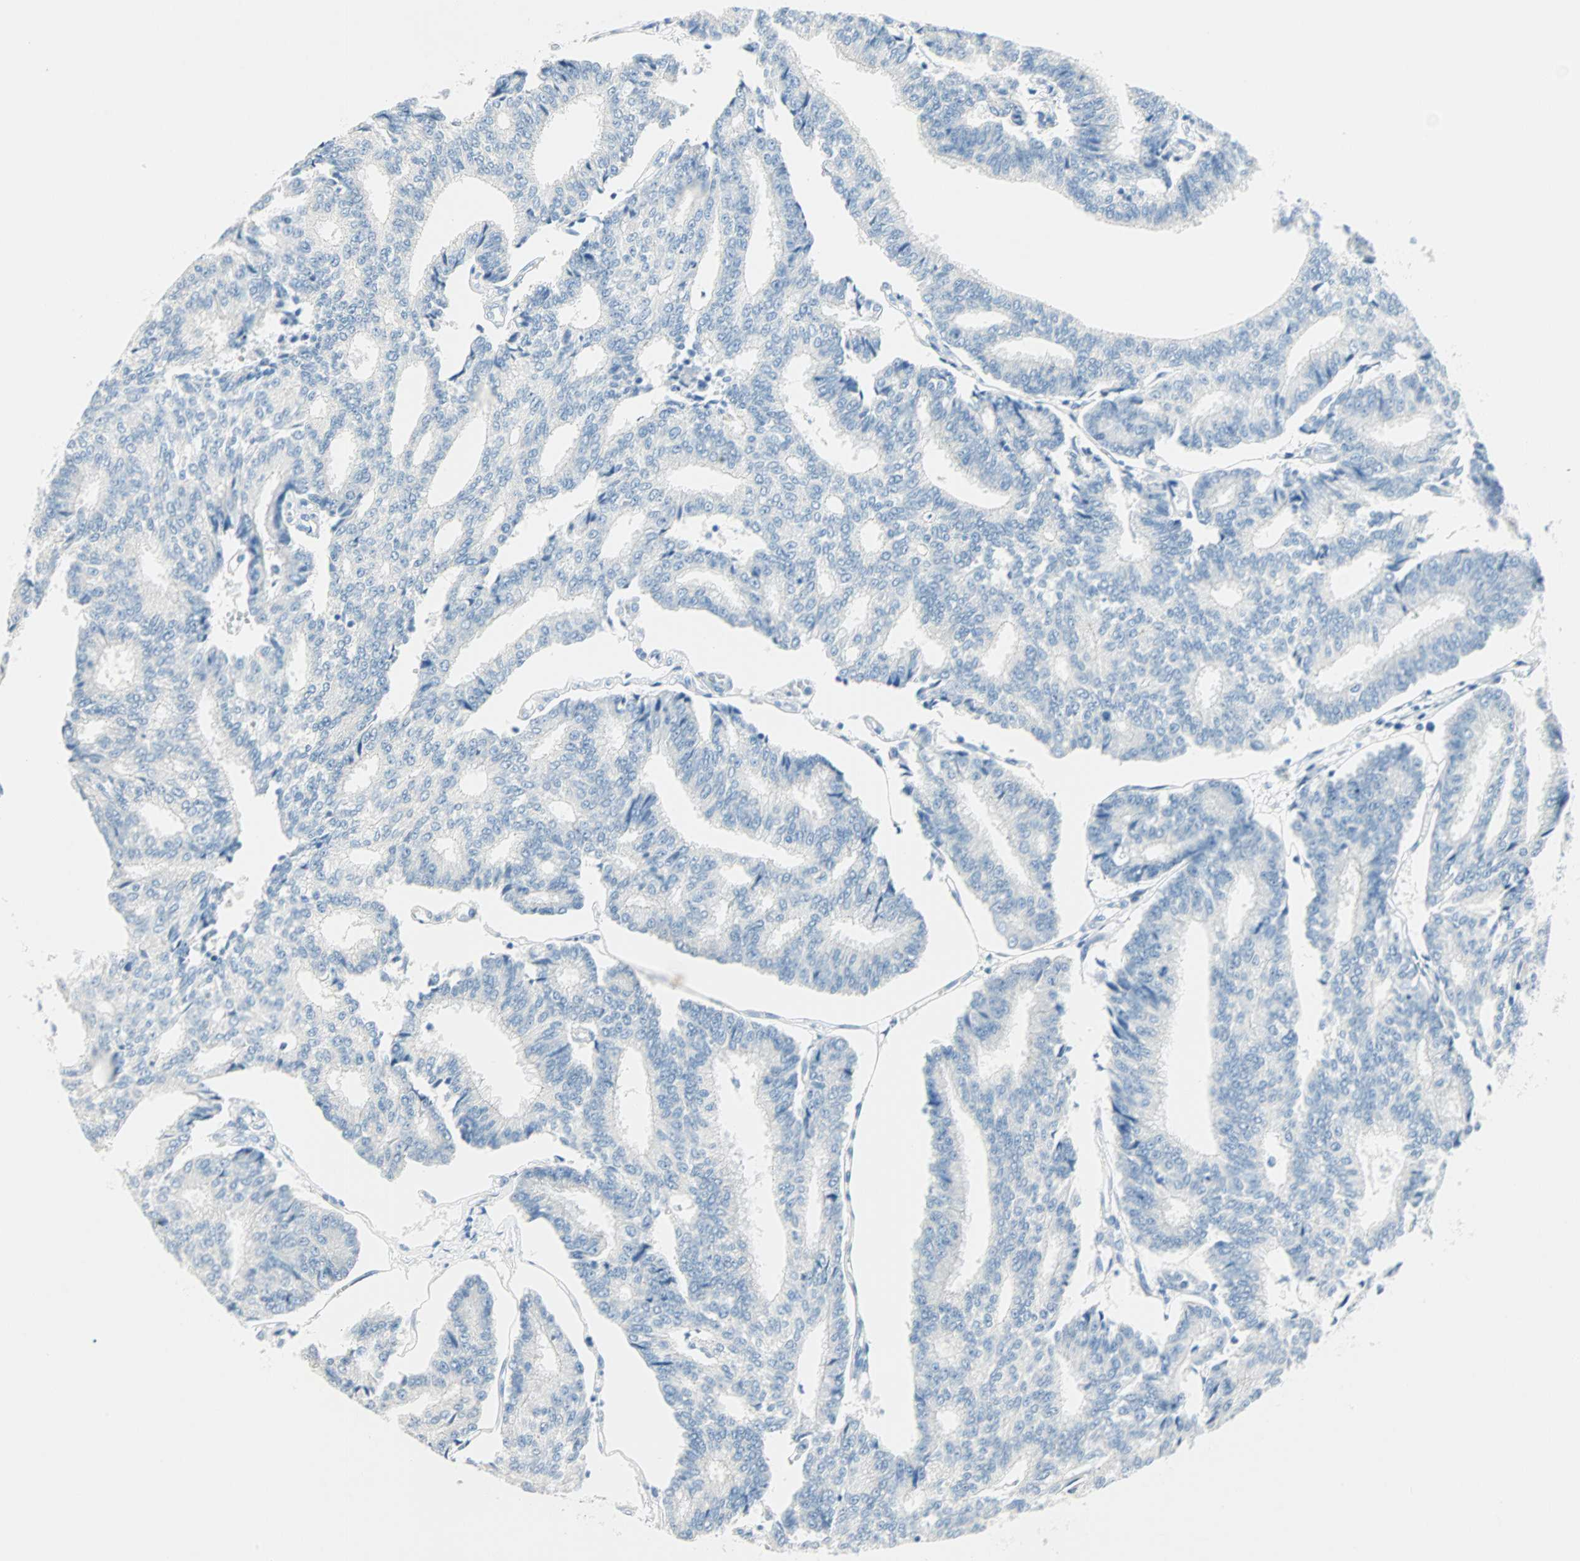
{"staining": {"intensity": "negative", "quantity": "none", "location": "none"}, "tissue": "prostate cancer", "cell_type": "Tumor cells", "image_type": "cancer", "snomed": [{"axis": "morphology", "description": "Adenocarcinoma, High grade"}, {"axis": "topography", "description": "Prostate"}], "caption": "Immunohistochemical staining of human prostate cancer demonstrates no significant positivity in tumor cells. The staining is performed using DAB brown chromogen with nuclei counter-stained in using hematoxylin.", "gene": "SULT1C2", "patient": {"sex": "male", "age": 55}}